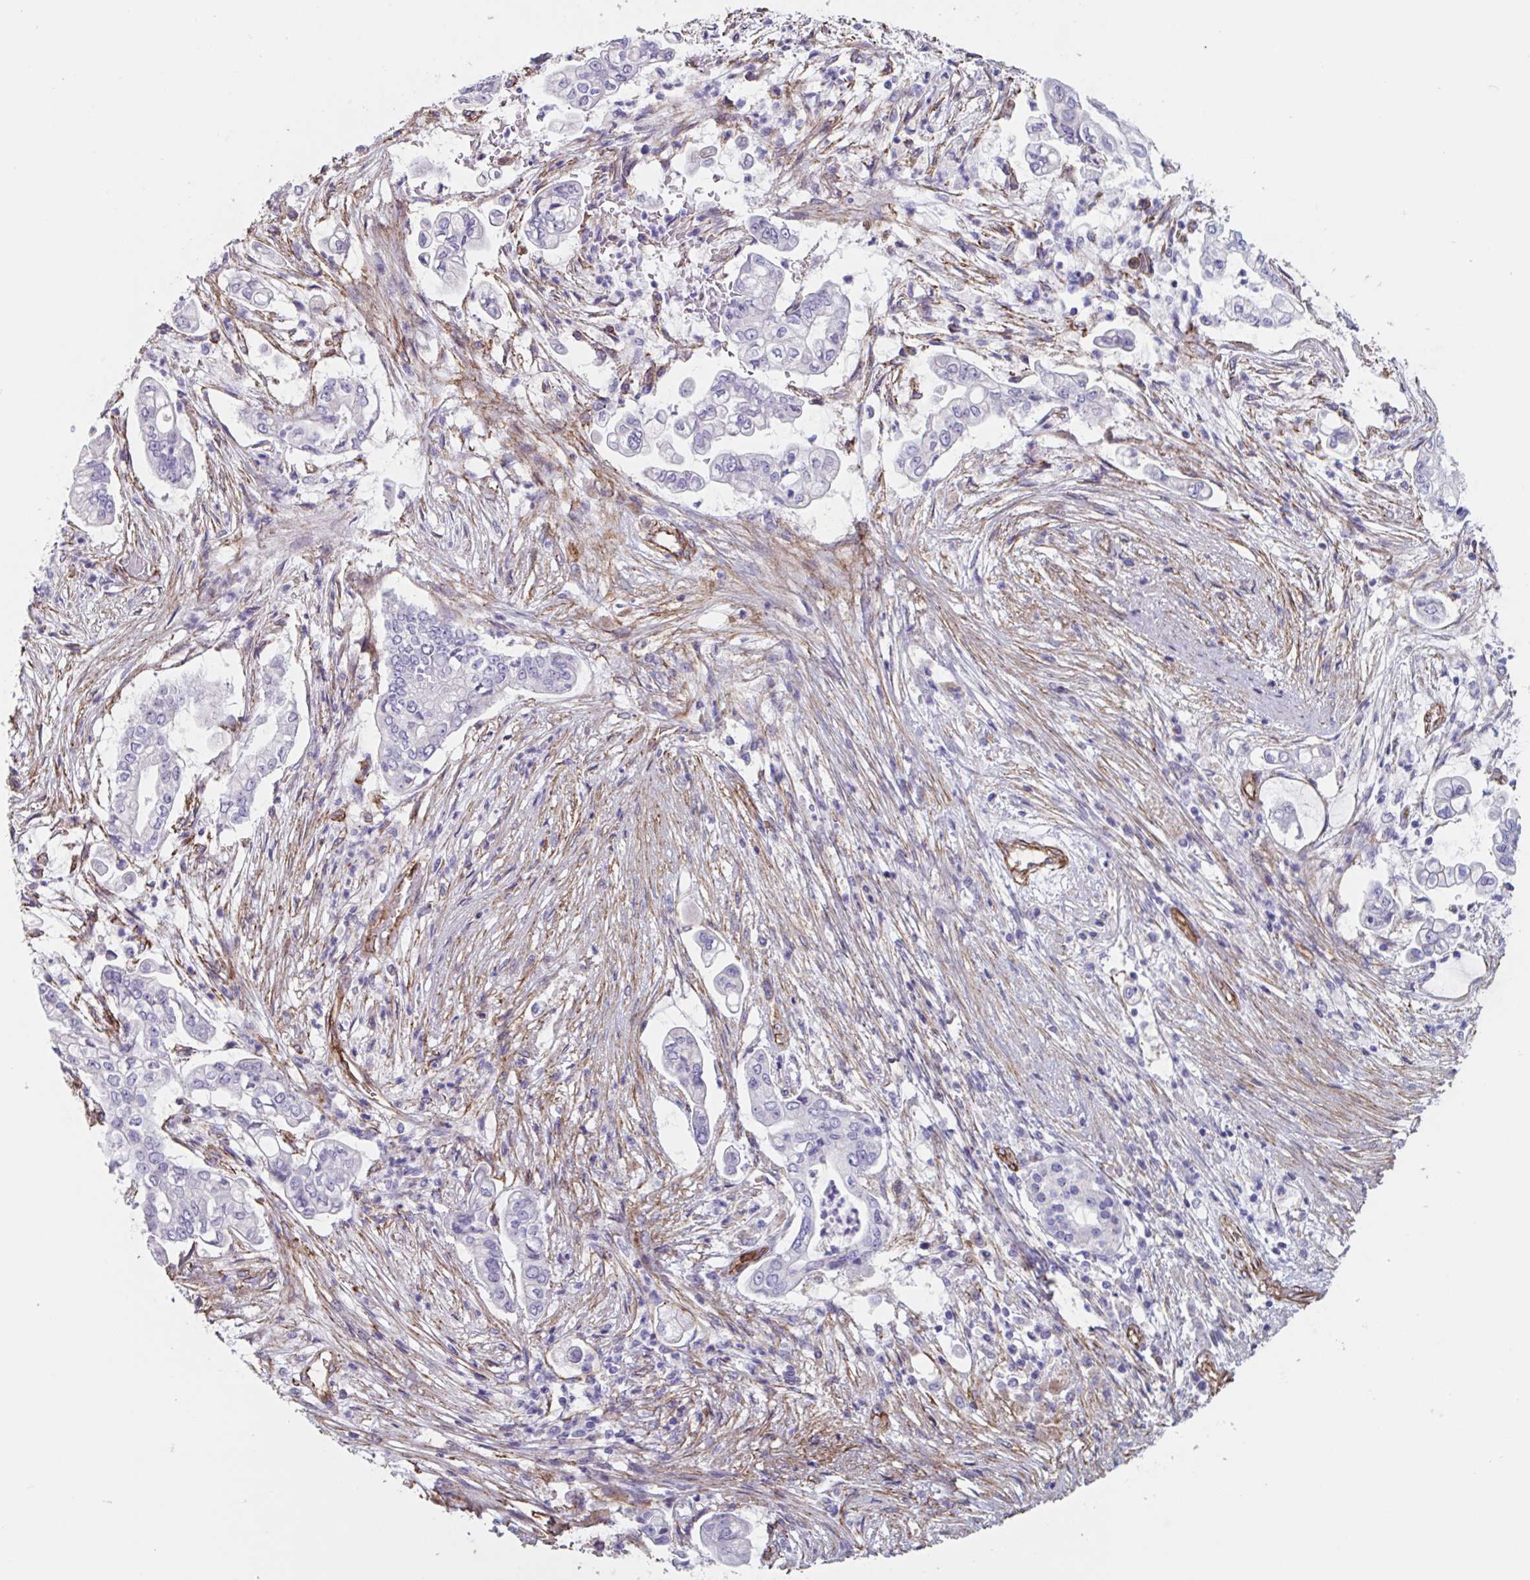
{"staining": {"intensity": "negative", "quantity": "none", "location": "none"}, "tissue": "pancreatic cancer", "cell_type": "Tumor cells", "image_type": "cancer", "snomed": [{"axis": "morphology", "description": "Adenocarcinoma, NOS"}, {"axis": "topography", "description": "Pancreas"}], "caption": "High power microscopy micrograph of an immunohistochemistry photomicrograph of pancreatic cancer (adenocarcinoma), revealing no significant staining in tumor cells.", "gene": "CITED4", "patient": {"sex": "female", "age": 69}}